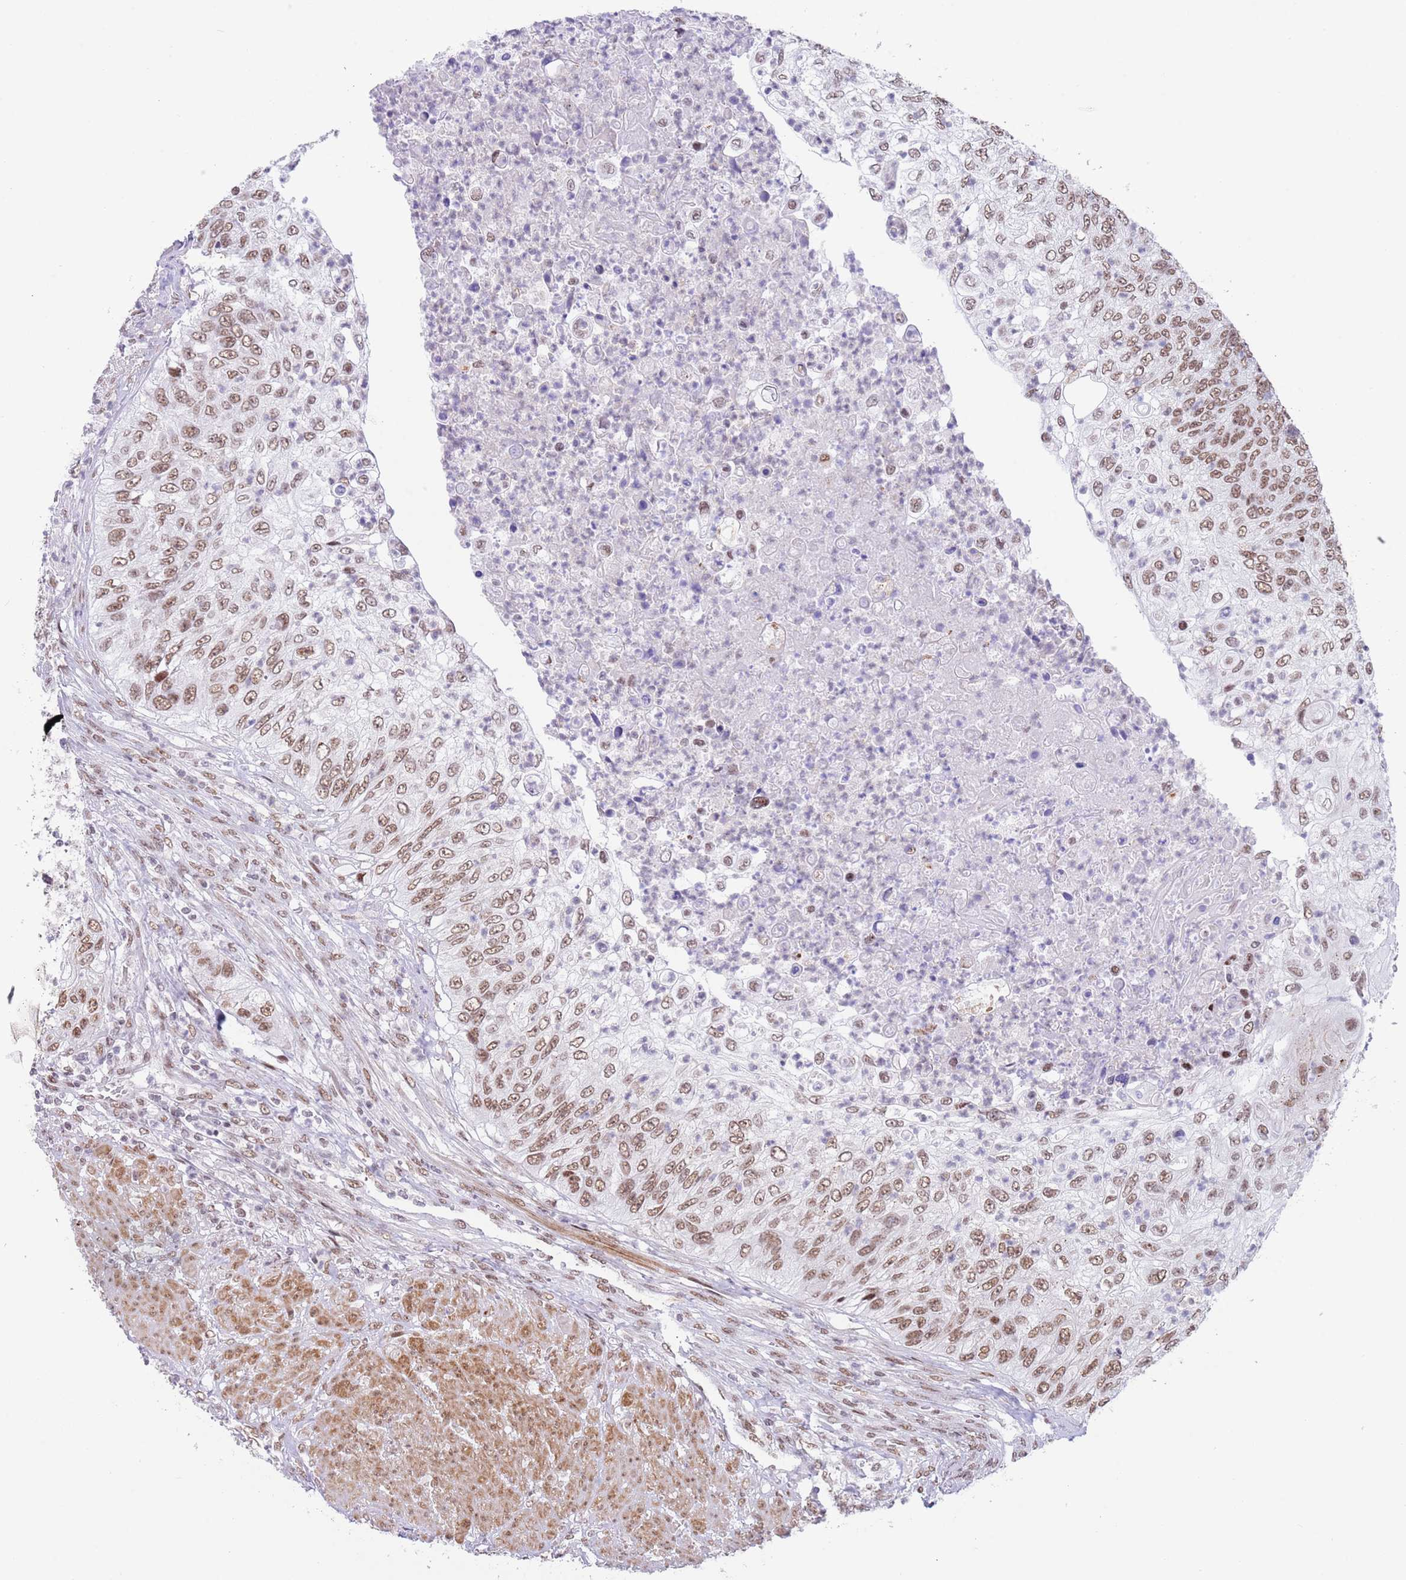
{"staining": {"intensity": "moderate", "quantity": ">75%", "location": "nuclear"}, "tissue": "urothelial cancer", "cell_type": "Tumor cells", "image_type": "cancer", "snomed": [{"axis": "morphology", "description": "Urothelial carcinoma, High grade"}, {"axis": "topography", "description": "Urinary bladder"}], "caption": "The image demonstrates a brown stain indicating the presence of a protein in the nuclear of tumor cells in urothelial cancer.", "gene": "ZNF382", "patient": {"sex": "female", "age": 60}}